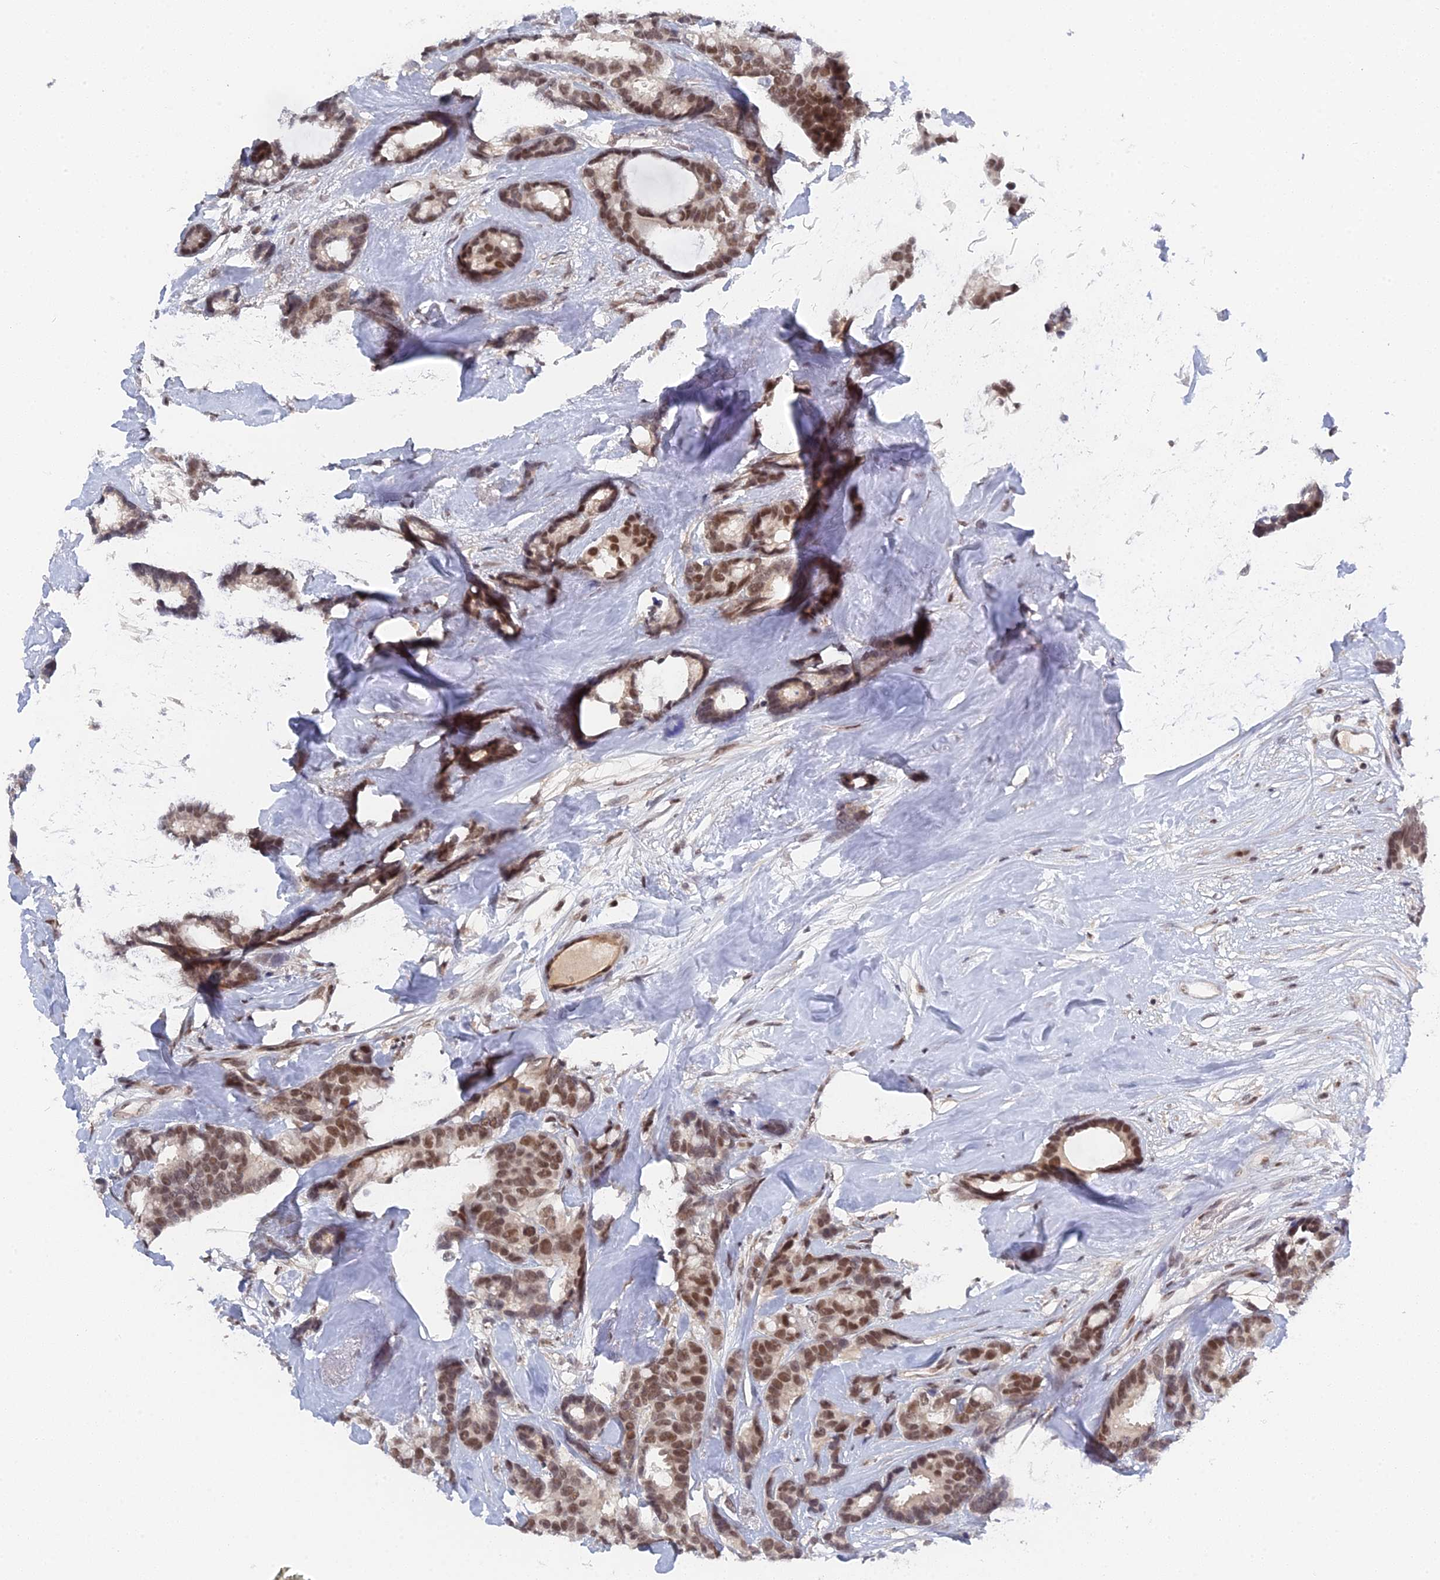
{"staining": {"intensity": "moderate", "quantity": ">75%", "location": "nuclear"}, "tissue": "breast cancer", "cell_type": "Tumor cells", "image_type": "cancer", "snomed": [{"axis": "morphology", "description": "Duct carcinoma"}, {"axis": "topography", "description": "Breast"}], "caption": "Breast cancer (invasive ductal carcinoma) was stained to show a protein in brown. There is medium levels of moderate nuclear expression in approximately >75% of tumor cells. (DAB (3,3'-diaminobenzidine) = brown stain, brightfield microscopy at high magnification).", "gene": "CCDC85A", "patient": {"sex": "female", "age": 87}}